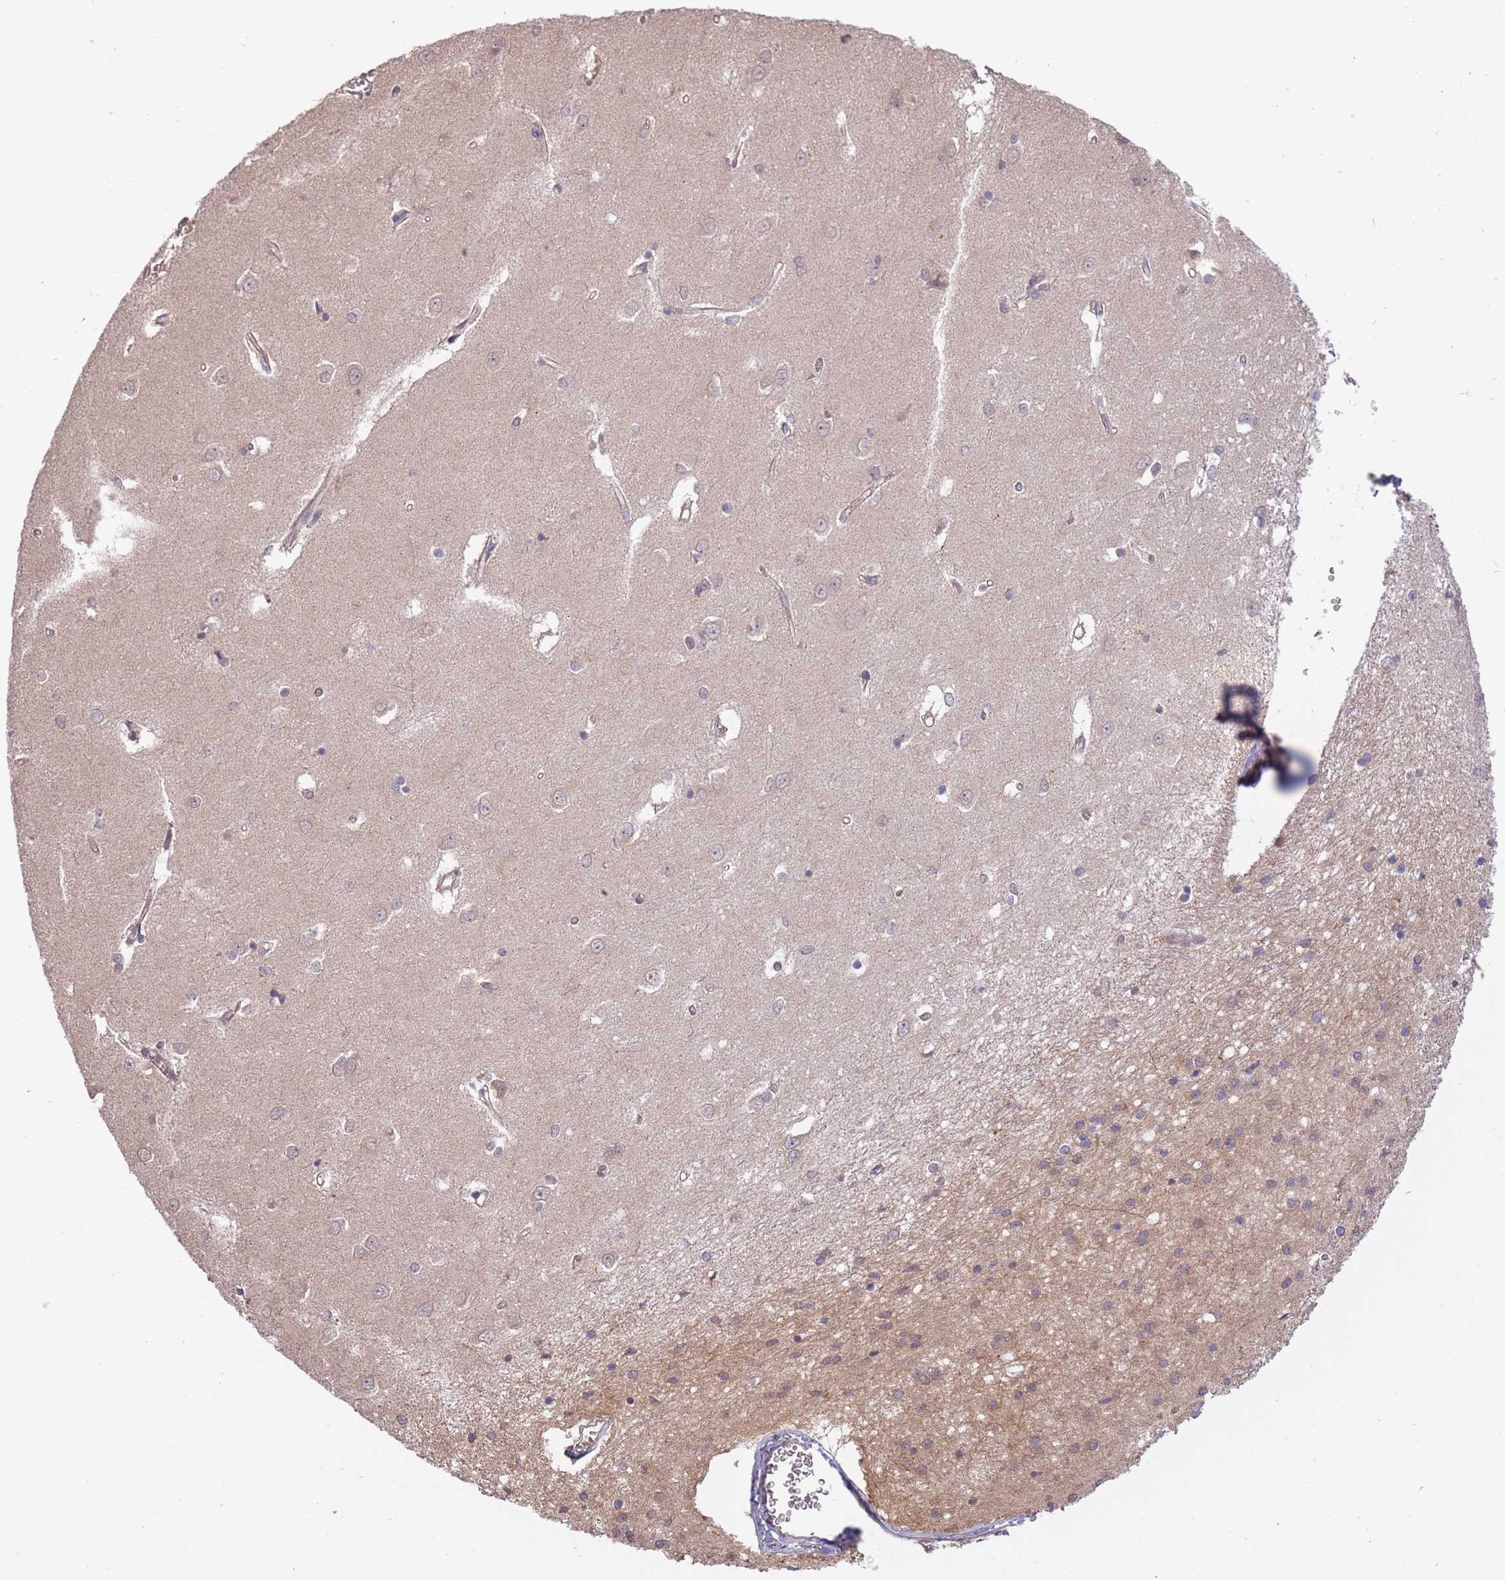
{"staining": {"intensity": "negative", "quantity": "none", "location": "none"}, "tissue": "caudate", "cell_type": "Glial cells", "image_type": "normal", "snomed": [{"axis": "morphology", "description": "Normal tissue, NOS"}, {"axis": "topography", "description": "Lateral ventricle wall"}], "caption": "Image shows no significant protein staining in glial cells of unremarkable caudate.", "gene": "SMC6", "patient": {"sex": "male", "age": 37}}